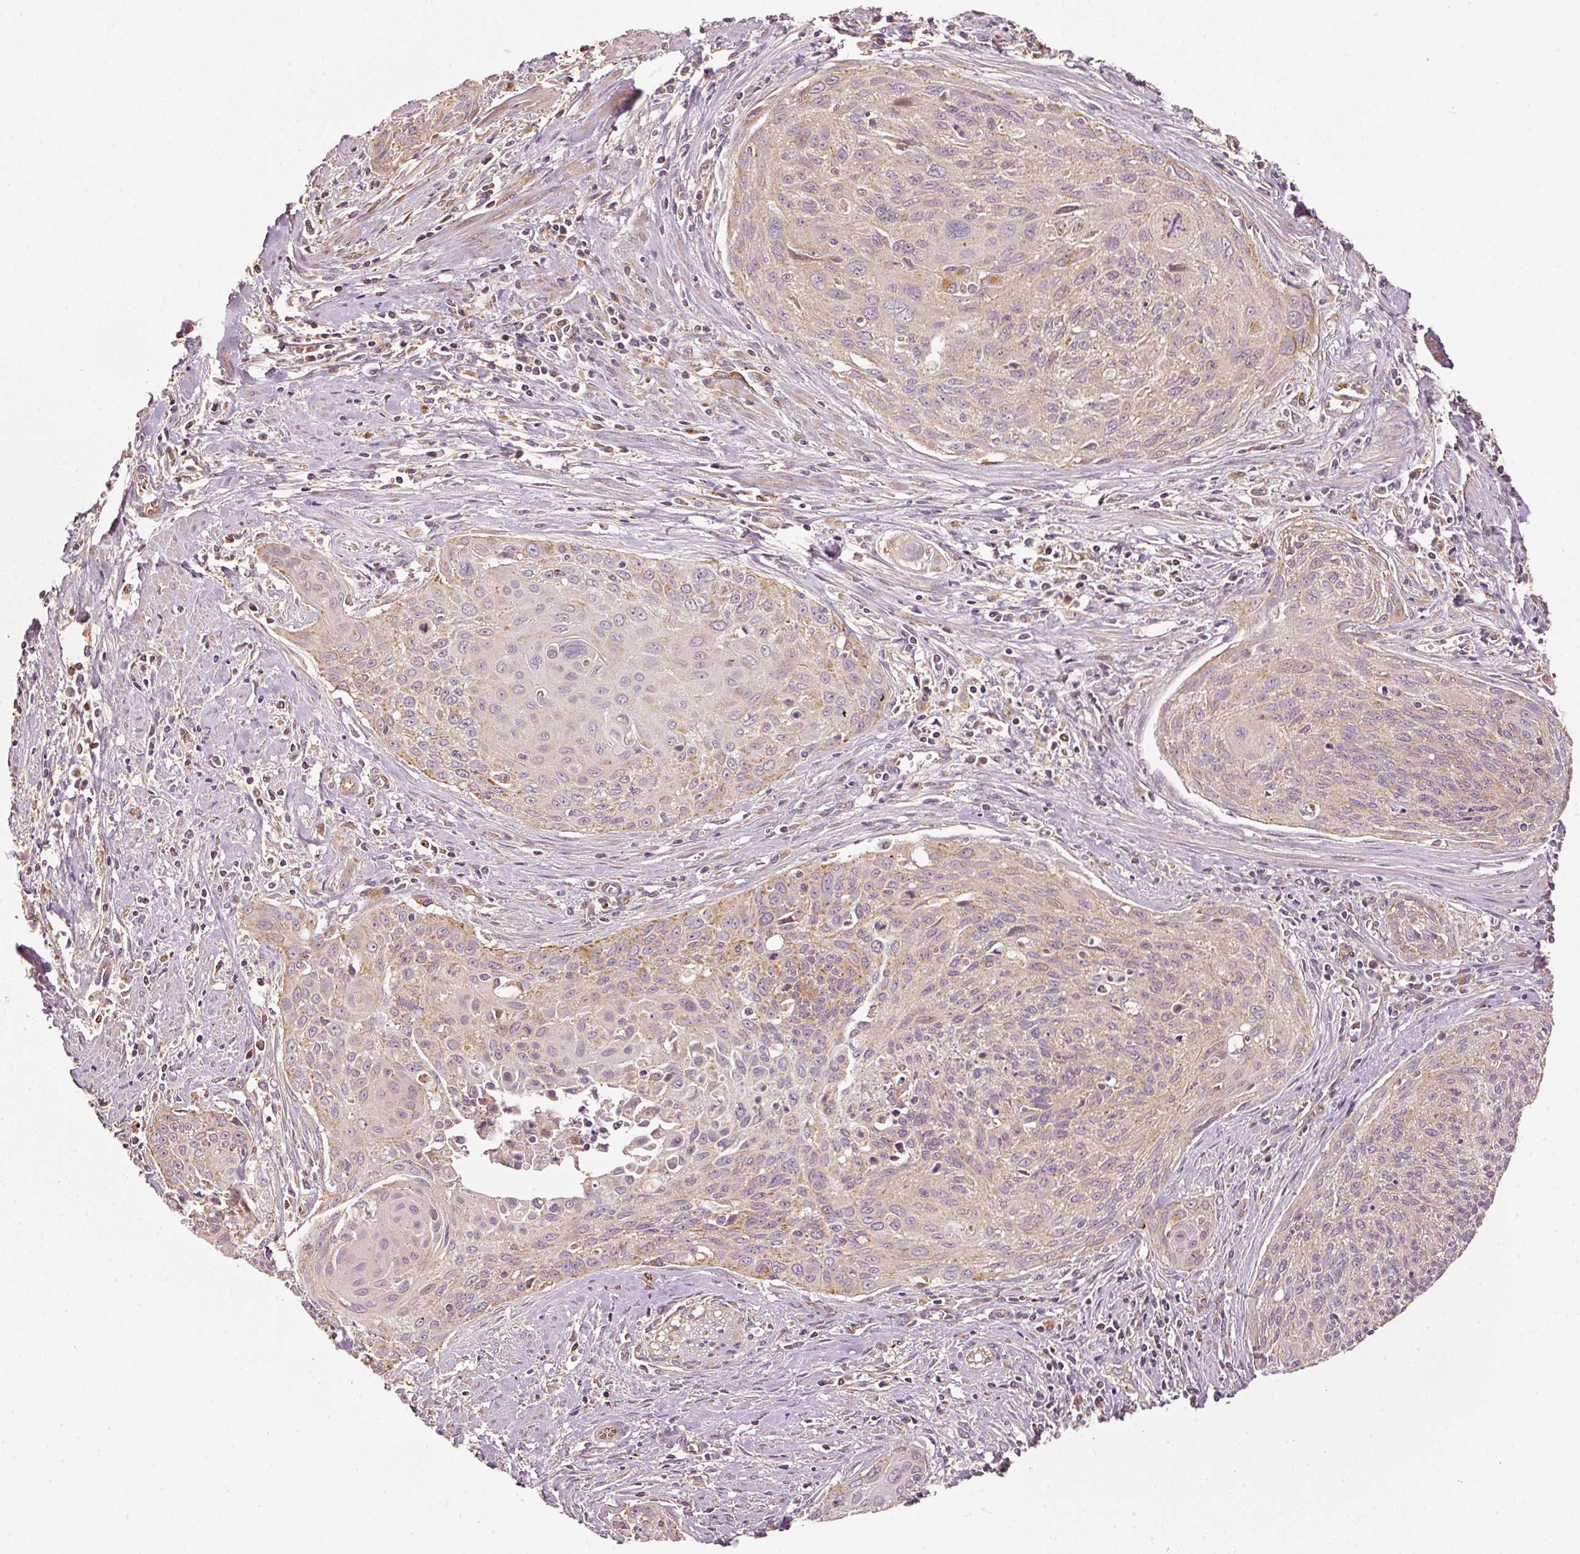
{"staining": {"intensity": "weak", "quantity": "25%-75%", "location": "cytoplasmic/membranous"}, "tissue": "cervical cancer", "cell_type": "Tumor cells", "image_type": "cancer", "snomed": [{"axis": "morphology", "description": "Squamous cell carcinoma, NOS"}, {"axis": "topography", "description": "Cervix"}], "caption": "Protein expression analysis of human squamous cell carcinoma (cervical) reveals weak cytoplasmic/membranous expression in approximately 25%-75% of tumor cells.", "gene": "MTHFD1L", "patient": {"sex": "female", "age": 55}}